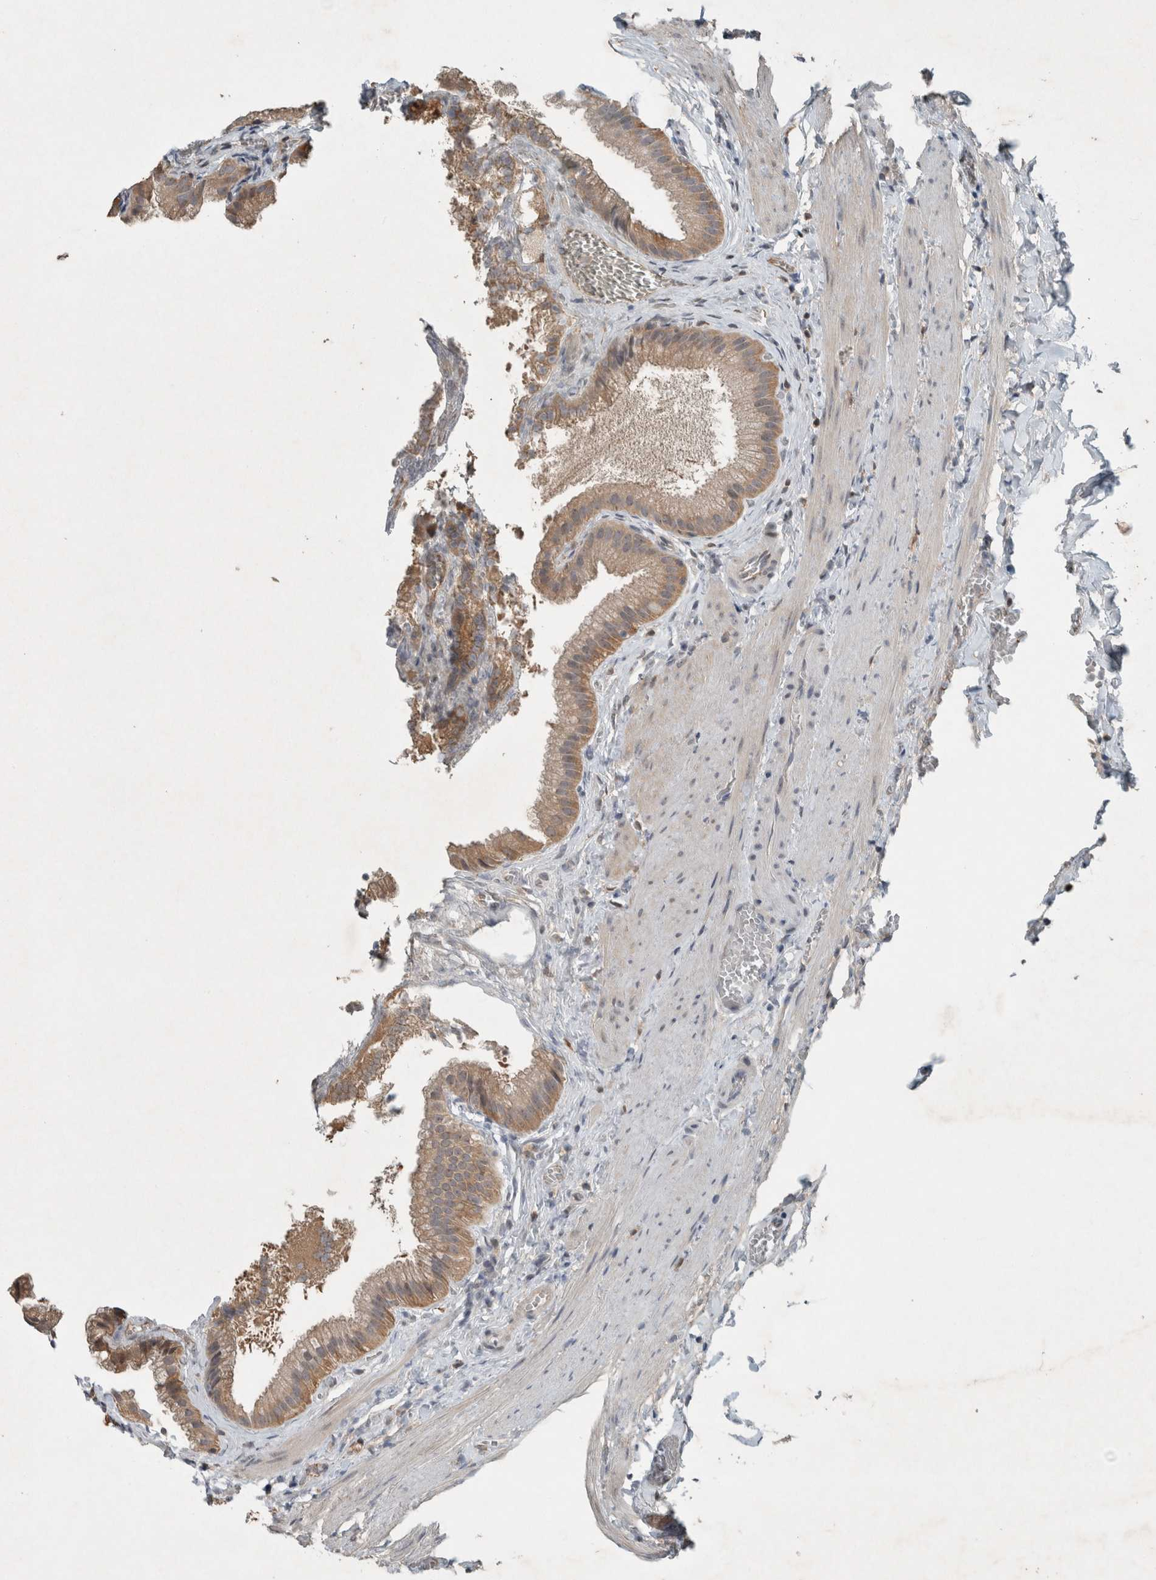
{"staining": {"intensity": "moderate", "quantity": ">75%", "location": "cytoplasmic/membranous"}, "tissue": "gallbladder", "cell_type": "Glandular cells", "image_type": "normal", "snomed": [{"axis": "morphology", "description": "Normal tissue, NOS"}, {"axis": "topography", "description": "Gallbladder"}], "caption": "Protein expression analysis of normal gallbladder displays moderate cytoplasmic/membranous positivity in approximately >75% of glandular cells. (brown staining indicates protein expression, while blue staining denotes nuclei).", "gene": "ENSG00000285245", "patient": {"sex": "male", "age": 38}}